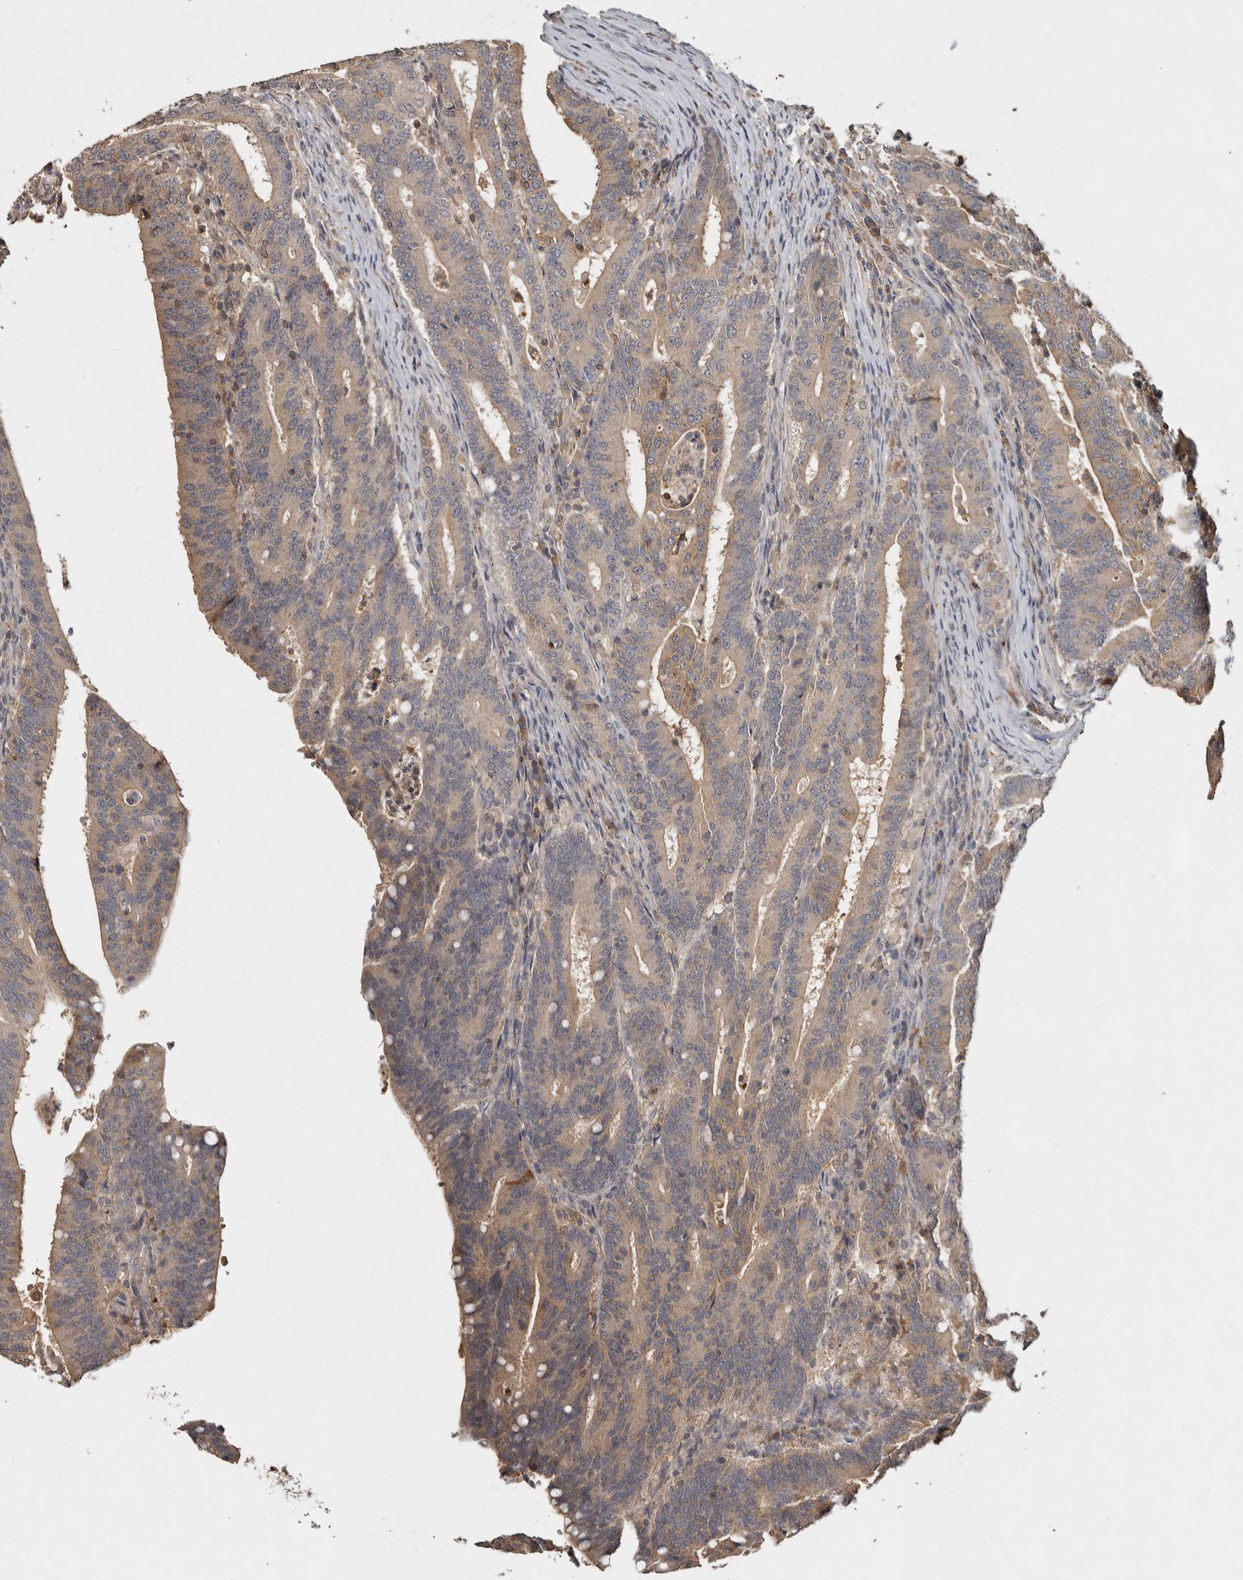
{"staining": {"intensity": "weak", "quantity": ">75%", "location": "cytoplasmic/membranous"}, "tissue": "colorectal cancer", "cell_type": "Tumor cells", "image_type": "cancer", "snomed": [{"axis": "morphology", "description": "Adenocarcinoma, NOS"}, {"axis": "topography", "description": "Colon"}], "caption": "The photomicrograph displays a brown stain indicating the presence of a protein in the cytoplasmic/membranous of tumor cells in adenocarcinoma (colorectal).", "gene": "EIF3H", "patient": {"sex": "female", "age": 66}}